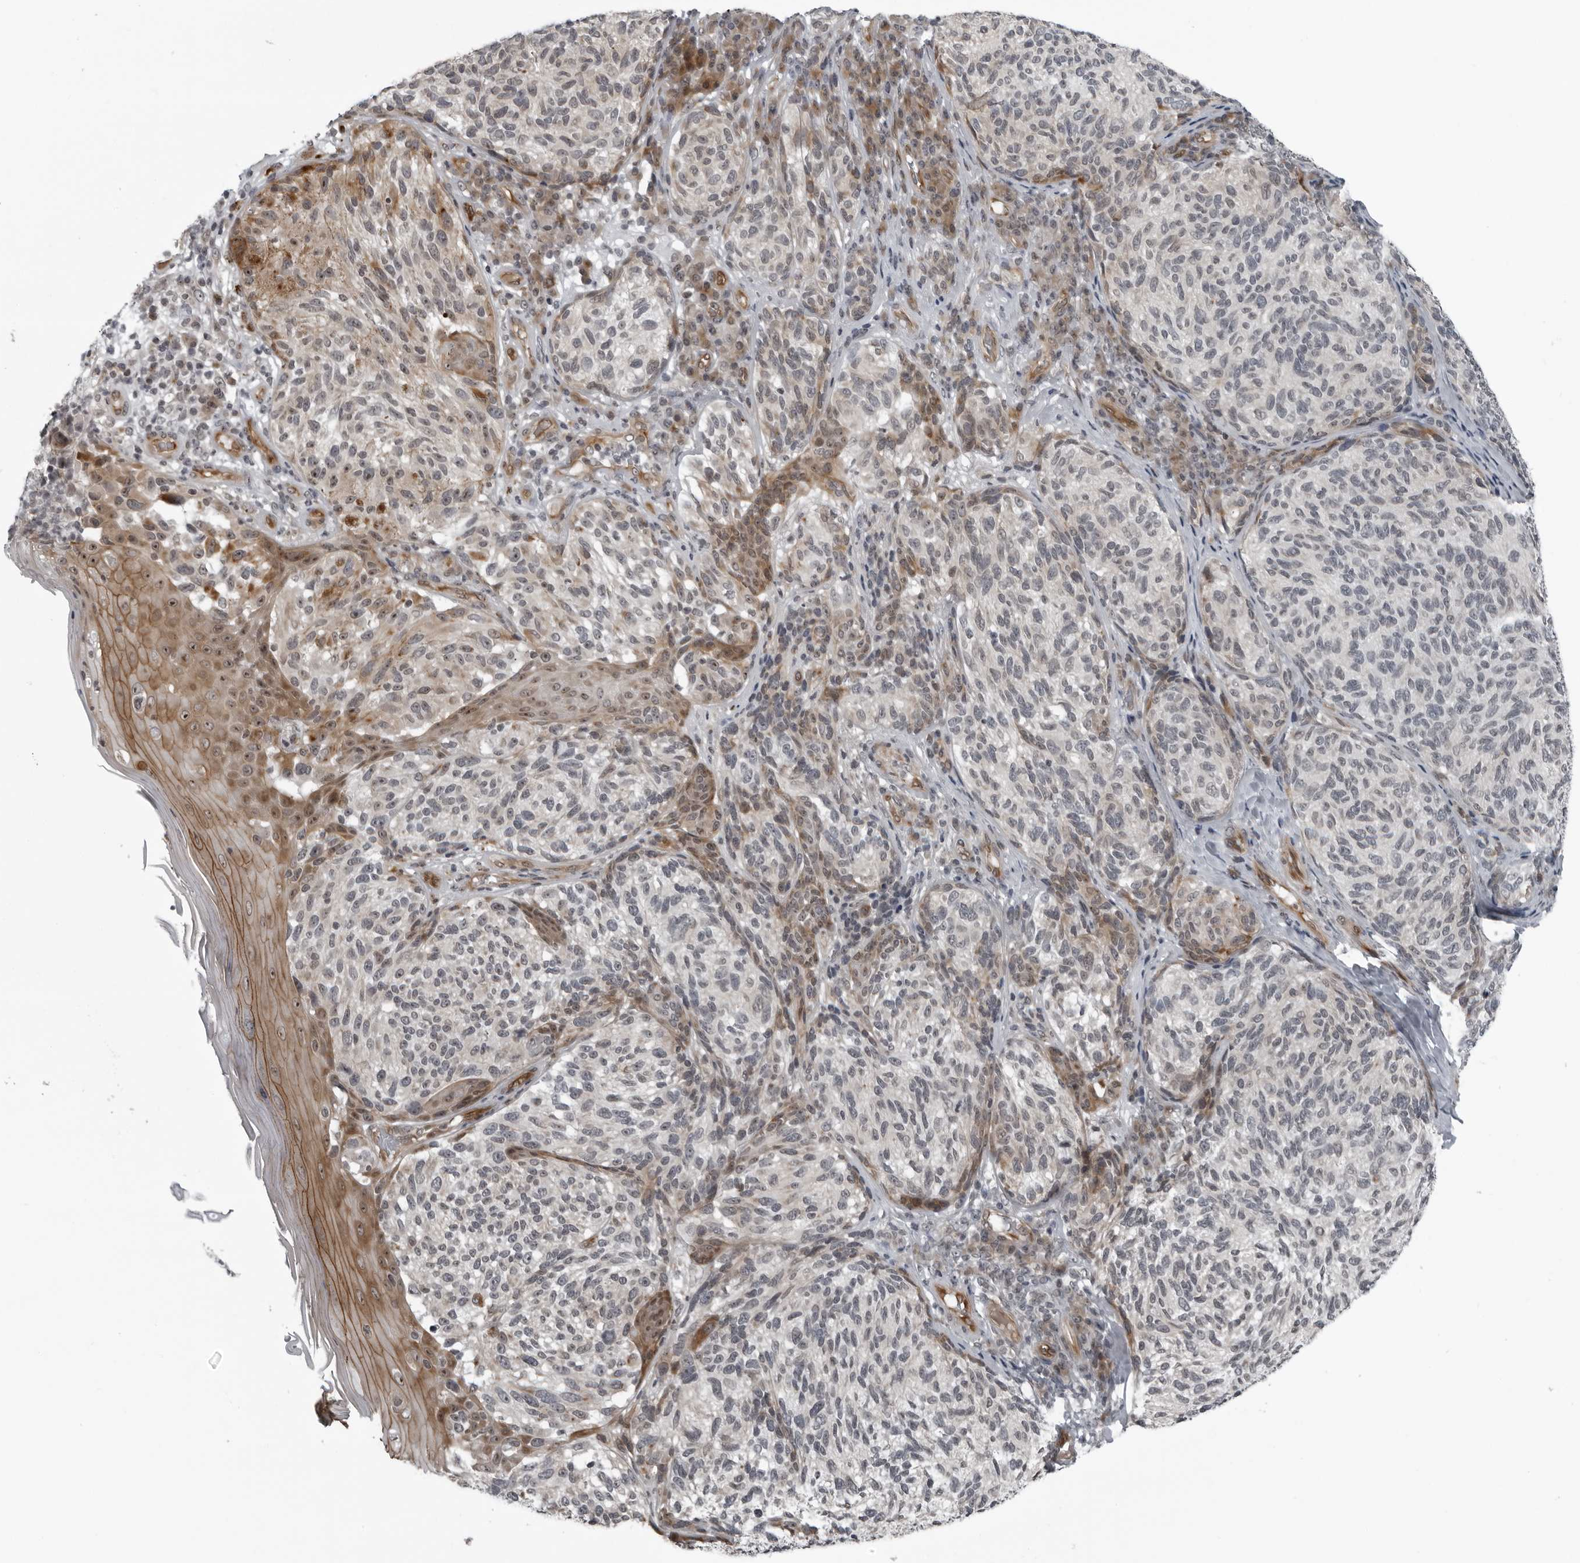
{"staining": {"intensity": "weak", "quantity": "<25%", "location": "cytoplasmic/membranous,nuclear"}, "tissue": "melanoma", "cell_type": "Tumor cells", "image_type": "cancer", "snomed": [{"axis": "morphology", "description": "Malignant melanoma, NOS"}, {"axis": "topography", "description": "Skin"}], "caption": "Malignant melanoma stained for a protein using immunohistochemistry (IHC) reveals no staining tumor cells.", "gene": "FAM102B", "patient": {"sex": "female", "age": 73}}